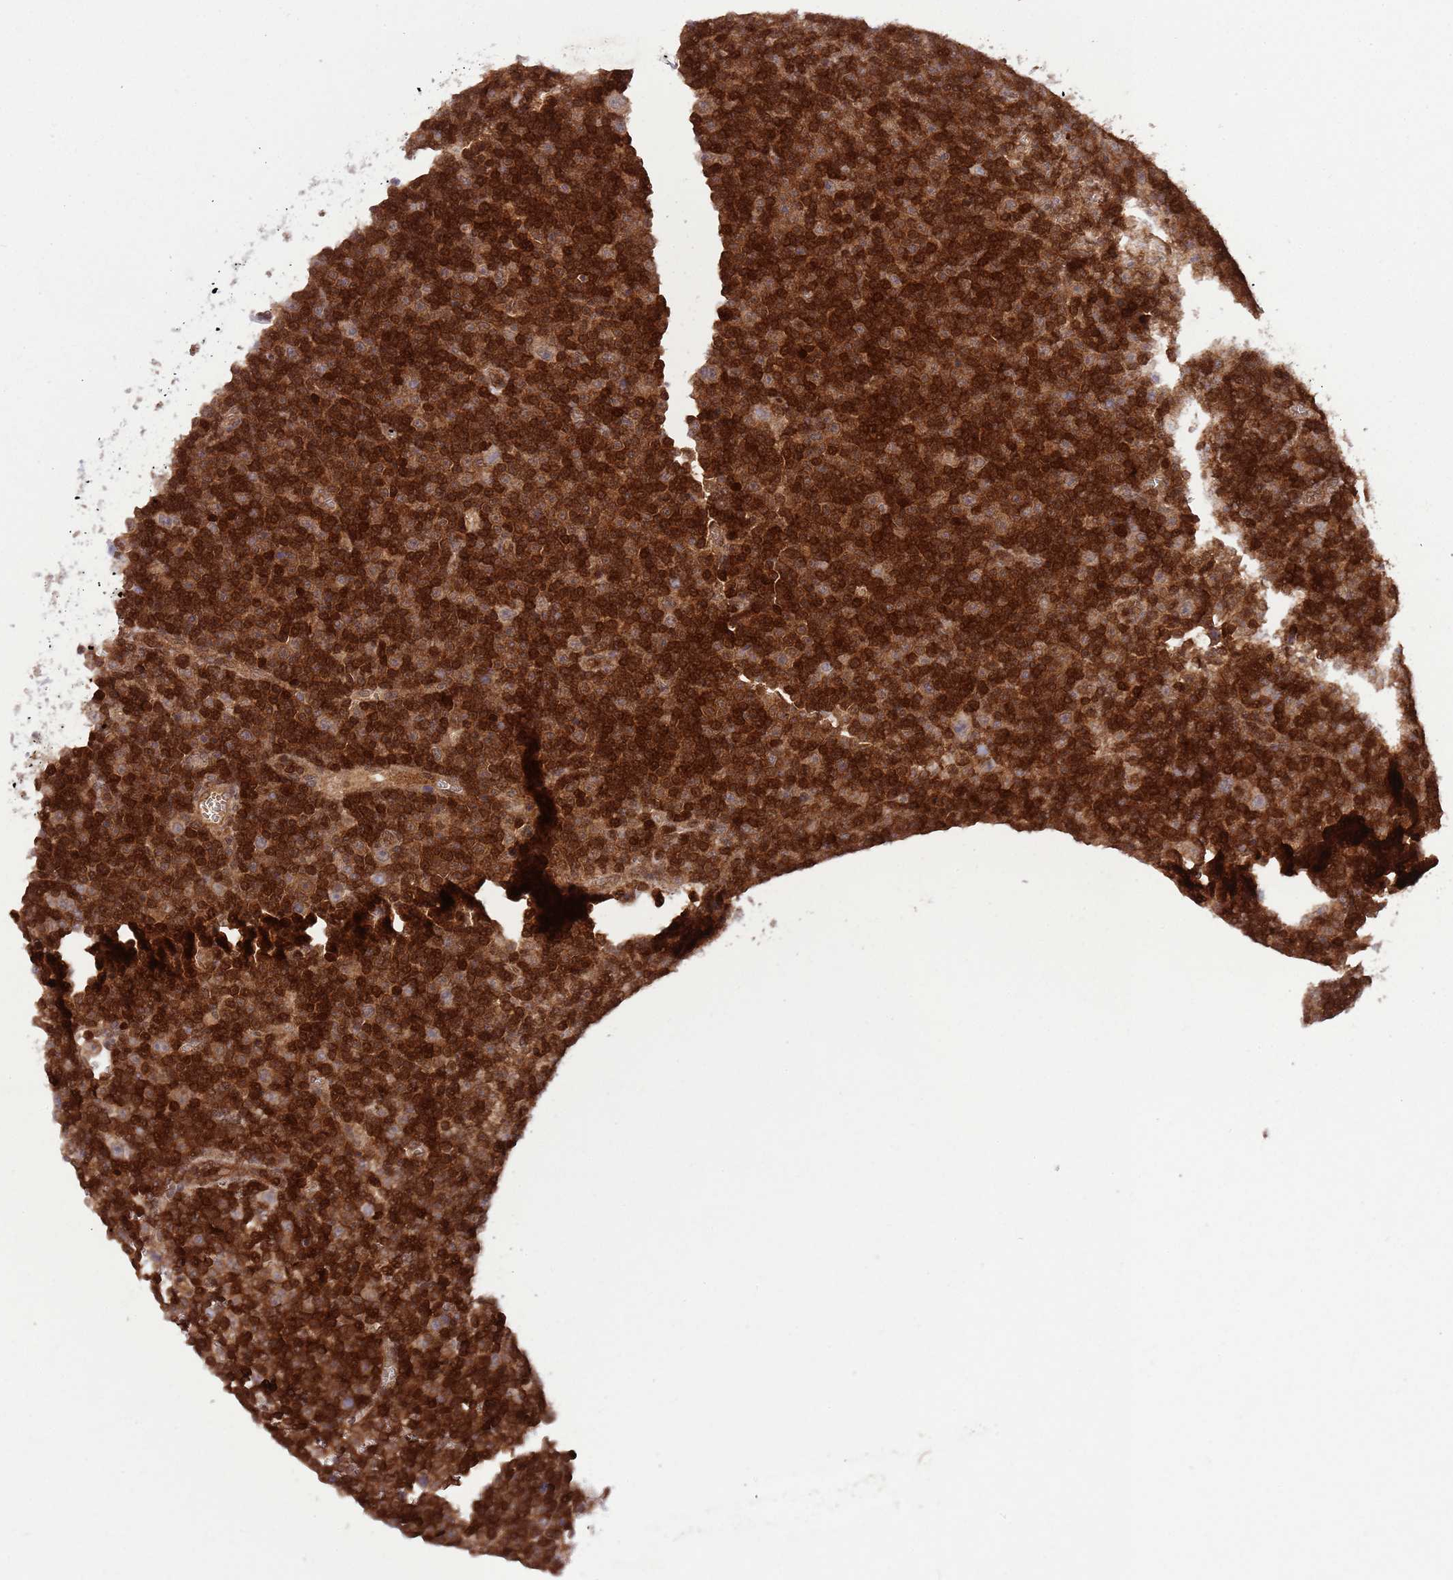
{"staining": {"intensity": "strong", "quantity": ">75%", "location": "cytoplasmic/membranous,nuclear"}, "tissue": "lymphoma", "cell_type": "Tumor cells", "image_type": "cancer", "snomed": [{"axis": "morphology", "description": "Malignant lymphoma, non-Hodgkin's type, Low grade"}, {"axis": "topography", "description": "Lymph node"}], "caption": "Immunohistochemical staining of lymphoma demonstrates strong cytoplasmic/membranous and nuclear protein staining in approximately >75% of tumor cells.", "gene": "HDHD2", "patient": {"sex": "female", "age": 67}}